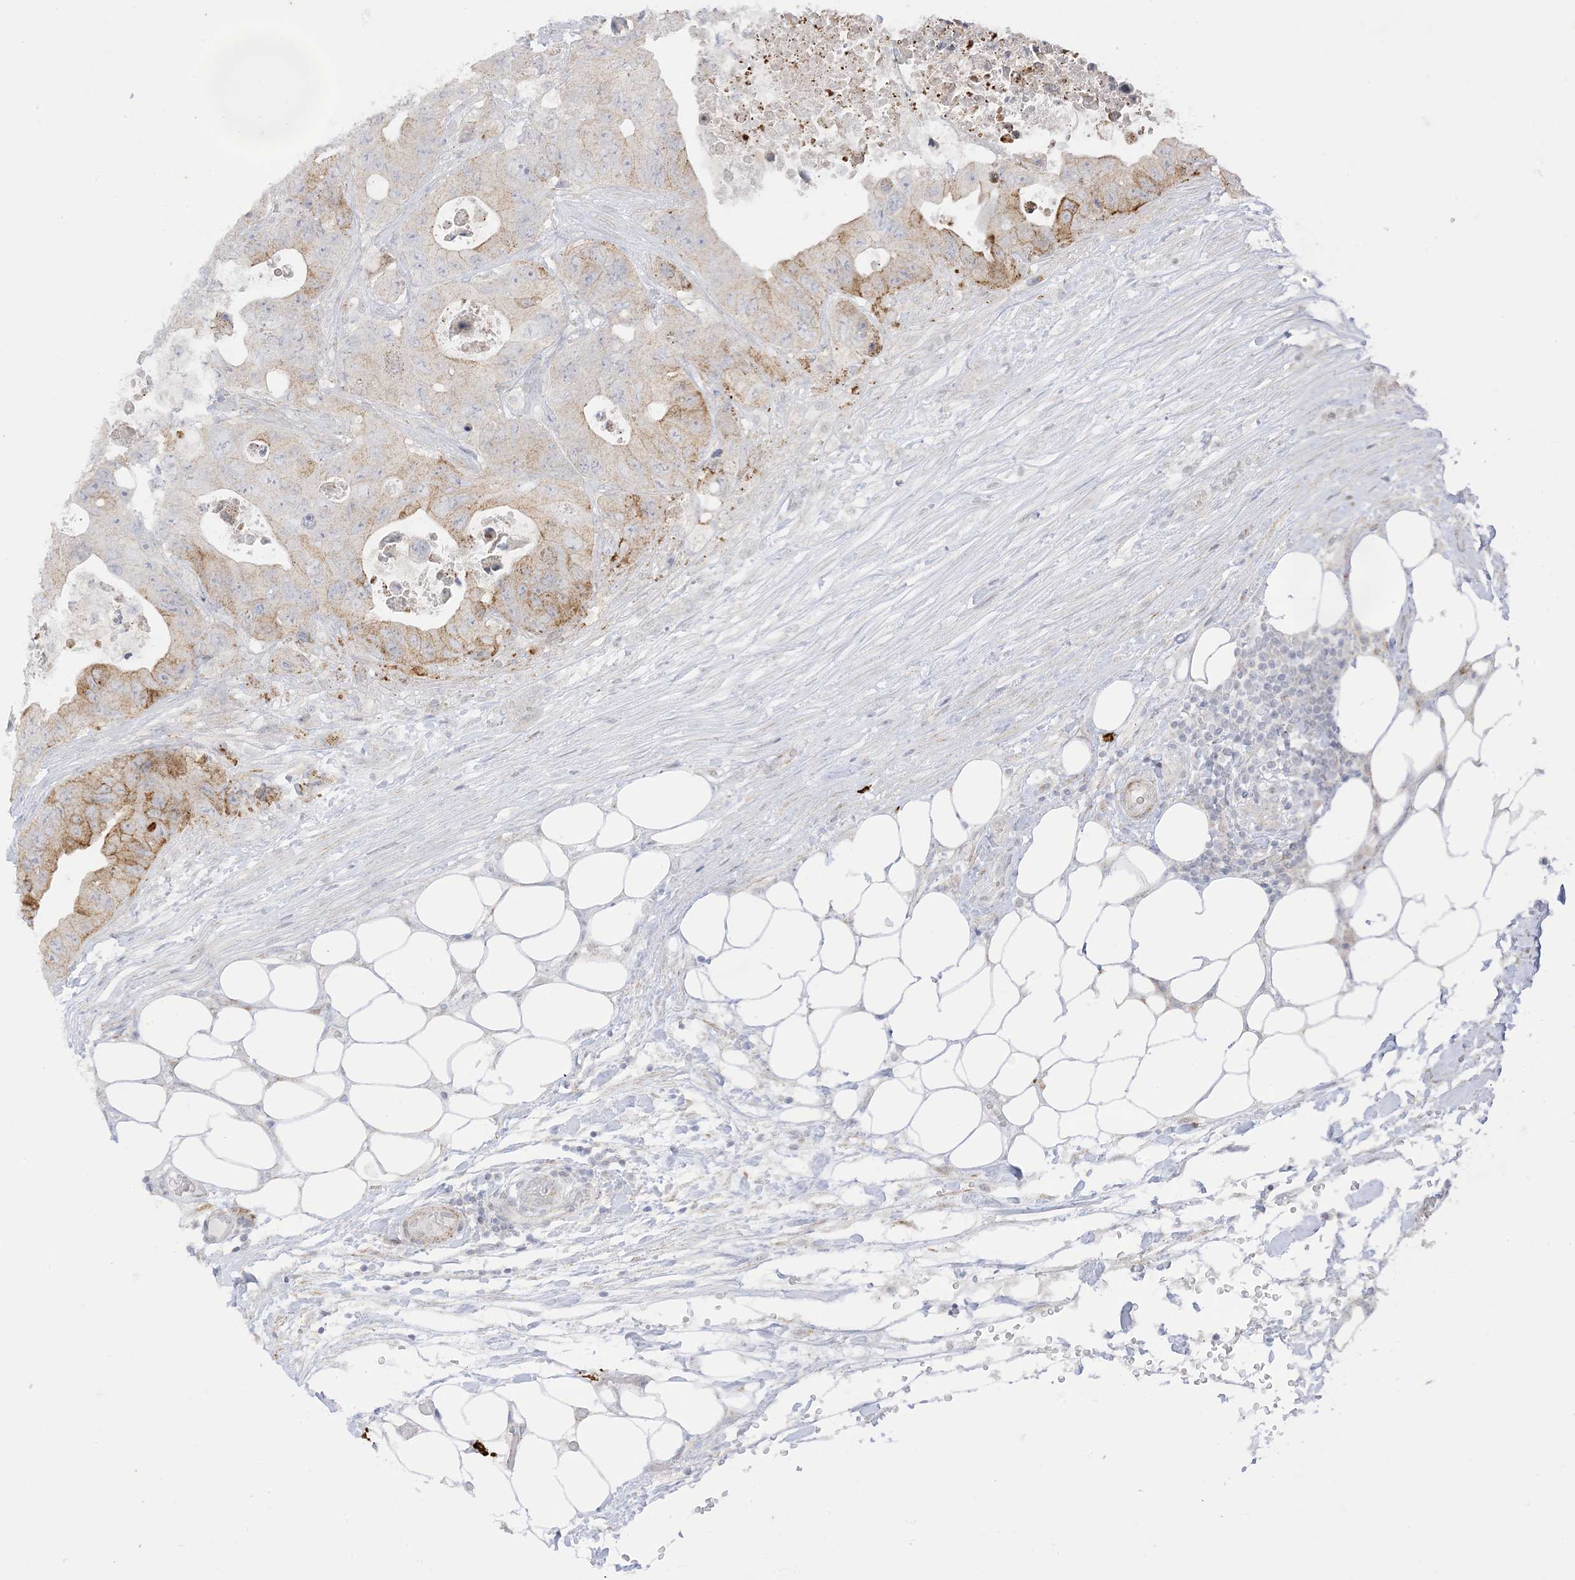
{"staining": {"intensity": "moderate", "quantity": "<25%", "location": "cytoplasmic/membranous"}, "tissue": "colorectal cancer", "cell_type": "Tumor cells", "image_type": "cancer", "snomed": [{"axis": "morphology", "description": "Adenocarcinoma, NOS"}, {"axis": "topography", "description": "Colon"}], "caption": "Tumor cells show moderate cytoplasmic/membranous staining in approximately <25% of cells in adenocarcinoma (colorectal). Ihc stains the protein in brown and the nuclei are stained blue.", "gene": "RAC1", "patient": {"sex": "female", "age": 46}}